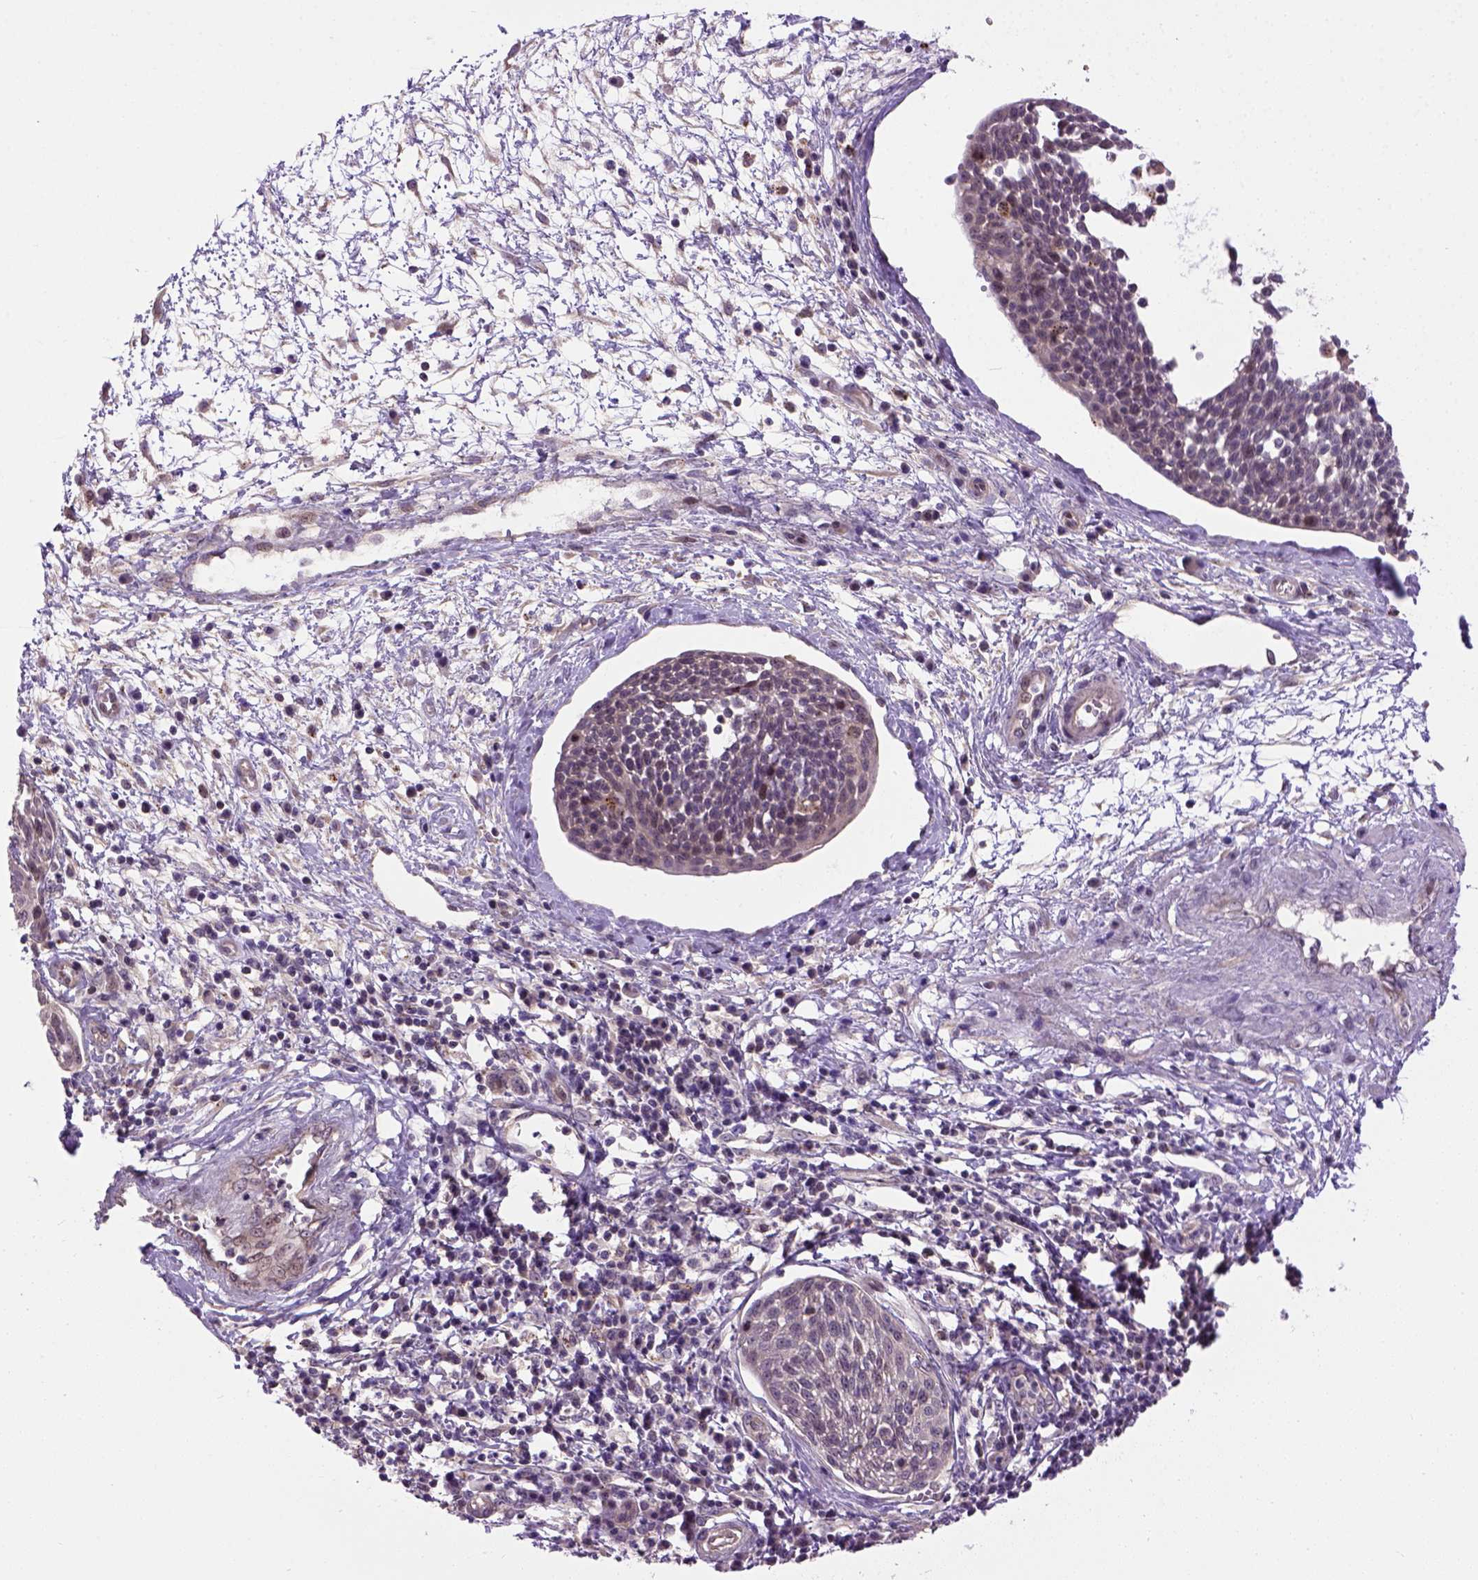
{"staining": {"intensity": "weak", "quantity": "25%-75%", "location": "cytoplasmic/membranous"}, "tissue": "cervical cancer", "cell_type": "Tumor cells", "image_type": "cancer", "snomed": [{"axis": "morphology", "description": "Squamous cell carcinoma, NOS"}, {"axis": "topography", "description": "Cervix"}], "caption": "DAB (3,3'-diaminobenzidine) immunohistochemical staining of human cervical squamous cell carcinoma exhibits weak cytoplasmic/membranous protein positivity in about 25%-75% of tumor cells.", "gene": "KAZN", "patient": {"sex": "female", "age": 34}}